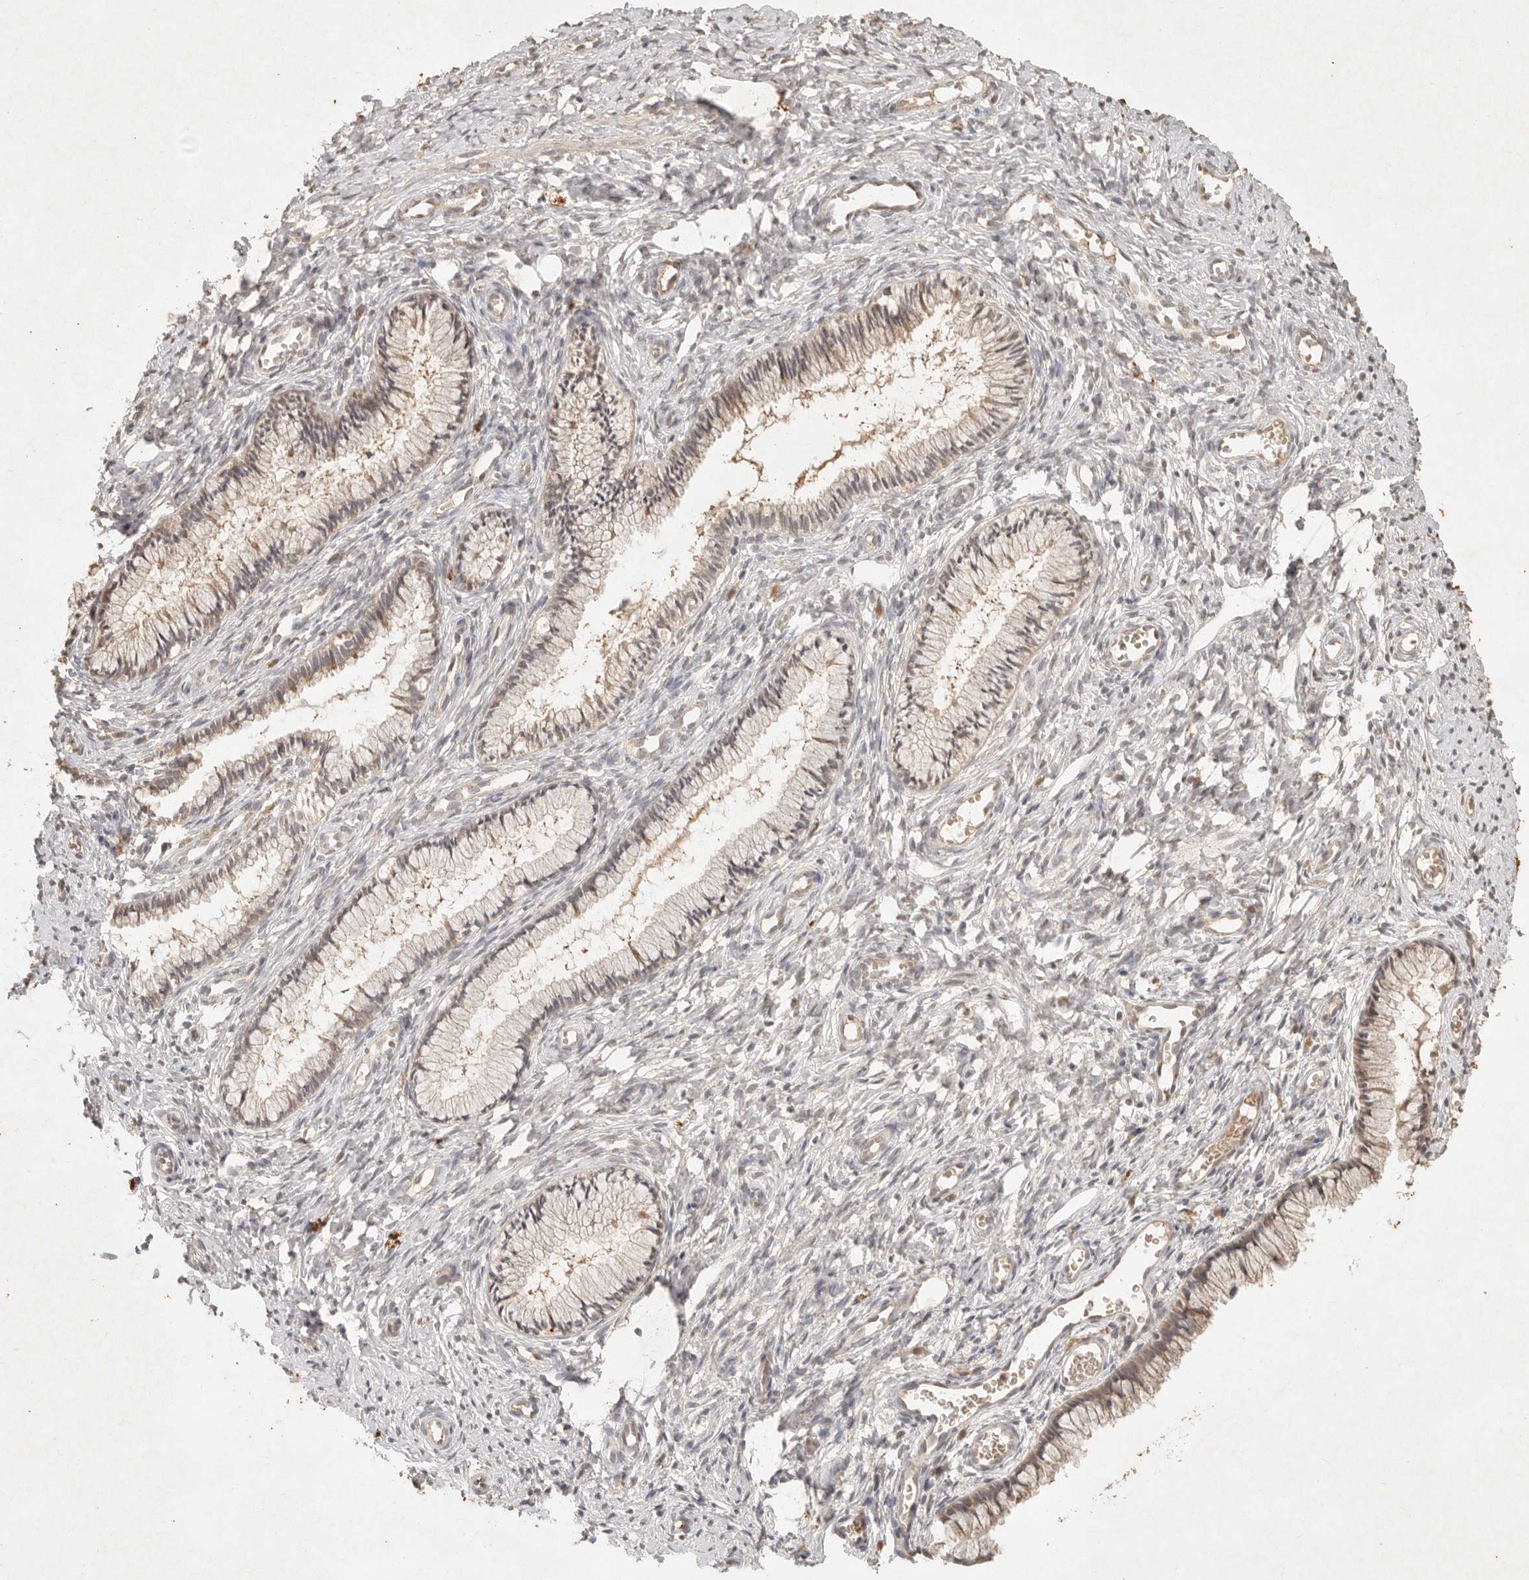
{"staining": {"intensity": "weak", "quantity": "<25%", "location": "cytoplasmic/membranous"}, "tissue": "cervix", "cell_type": "Glandular cells", "image_type": "normal", "snomed": [{"axis": "morphology", "description": "Normal tissue, NOS"}, {"axis": "topography", "description": "Cervix"}], "caption": "High power microscopy photomicrograph of an immunohistochemistry (IHC) micrograph of benign cervix, revealing no significant staining in glandular cells.", "gene": "LMO4", "patient": {"sex": "female", "age": 27}}